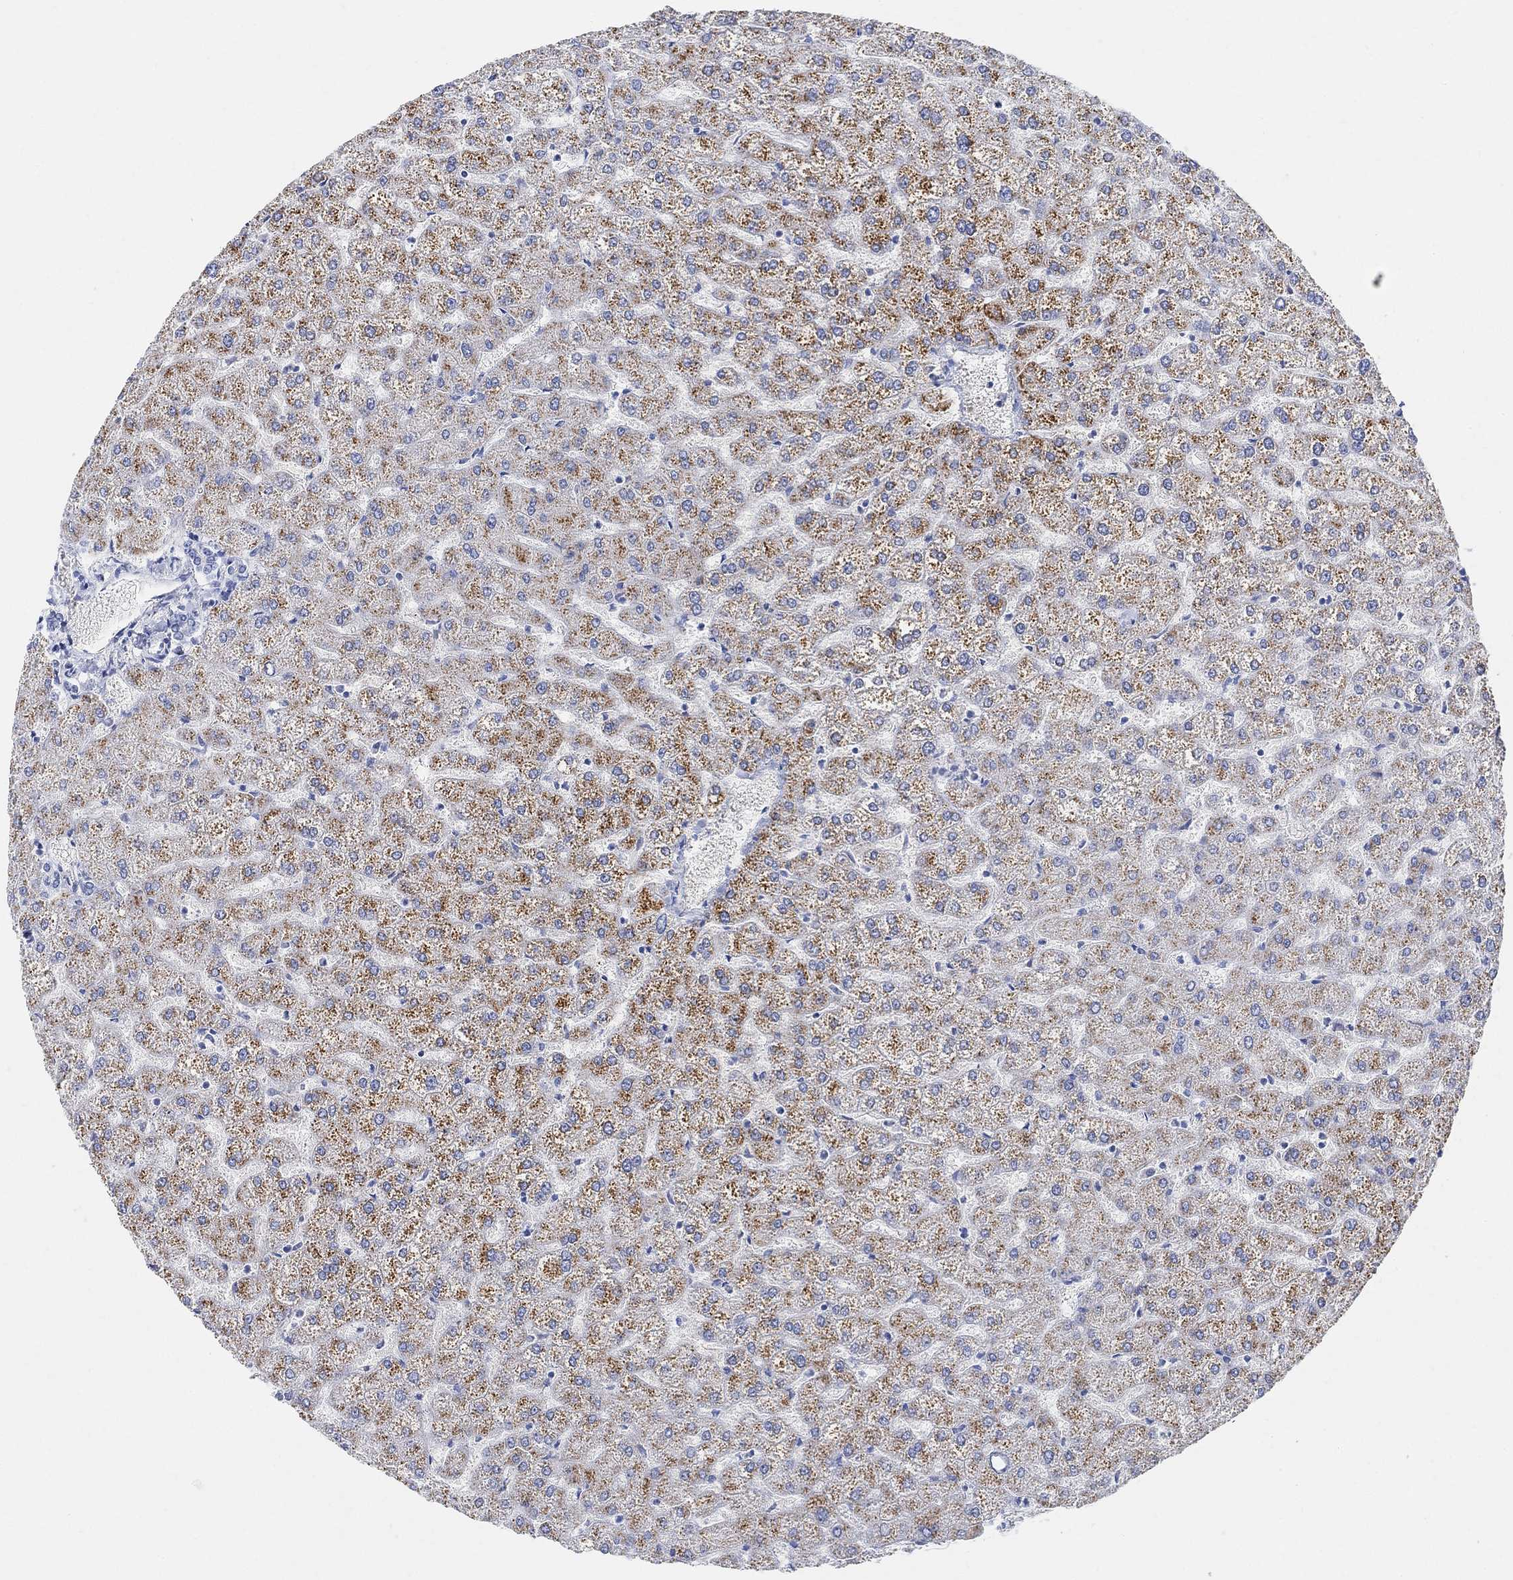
{"staining": {"intensity": "negative", "quantity": "none", "location": "none"}, "tissue": "liver", "cell_type": "Cholangiocytes", "image_type": "normal", "snomed": [{"axis": "morphology", "description": "Normal tissue, NOS"}, {"axis": "topography", "description": "Liver"}], "caption": "Protein analysis of benign liver shows no significant positivity in cholangiocytes.", "gene": "RETNLB", "patient": {"sex": "female", "age": 32}}